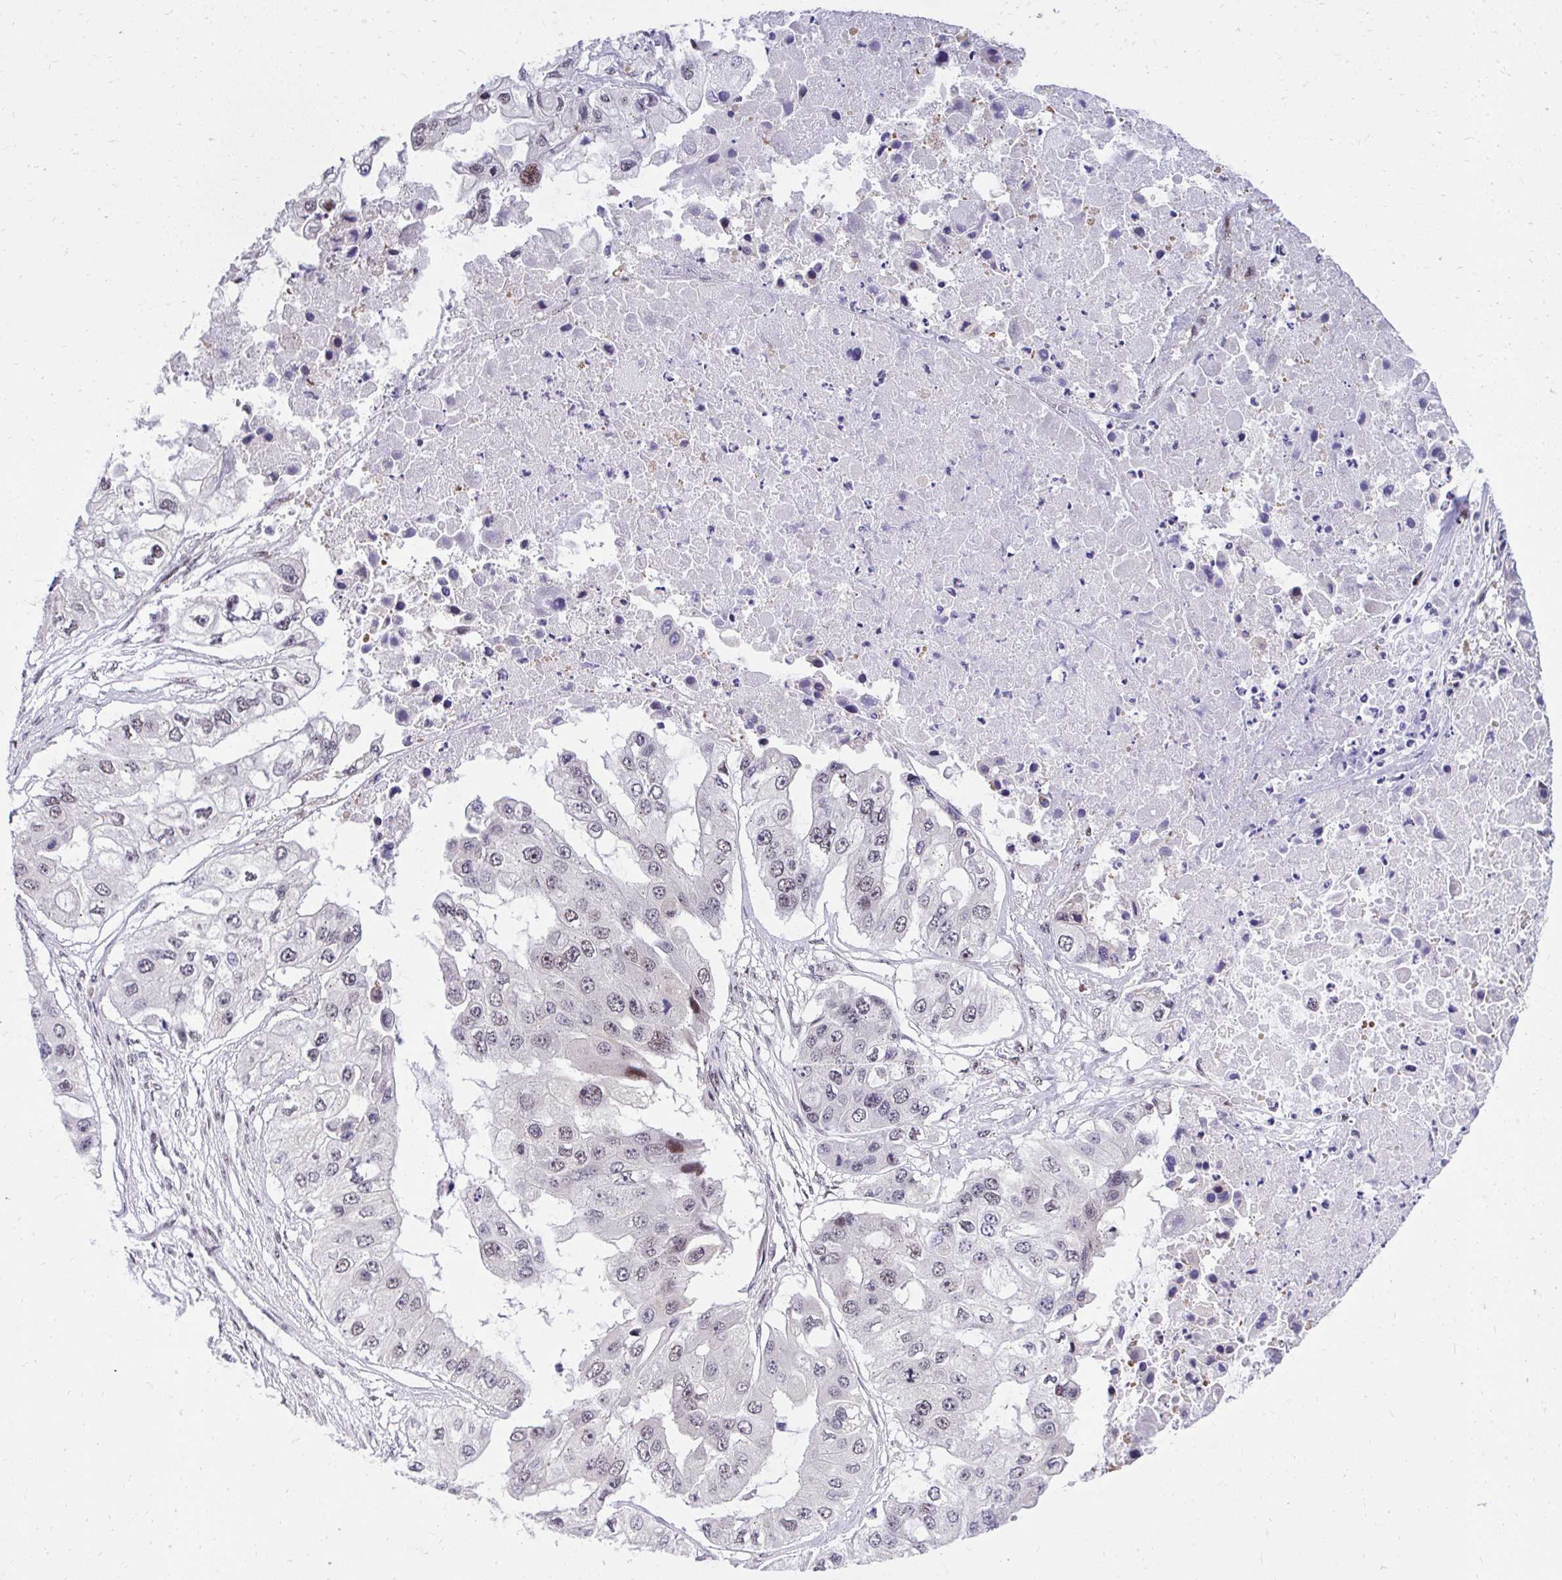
{"staining": {"intensity": "weak", "quantity": "<25%", "location": "nuclear"}, "tissue": "ovarian cancer", "cell_type": "Tumor cells", "image_type": "cancer", "snomed": [{"axis": "morphology", "description": "Cystadenocarcinoma, serous, NOS"}, {"axis": "topography", "description": "Ovary"}], "caption": "The immunohistochemistry micrograph has no significant expression in tumor cells of ovarian cancer (serous cystadenocarcinoma) tissue.", "gene": "HOXA4", "patient": {"sex": "female", "age": 56}}